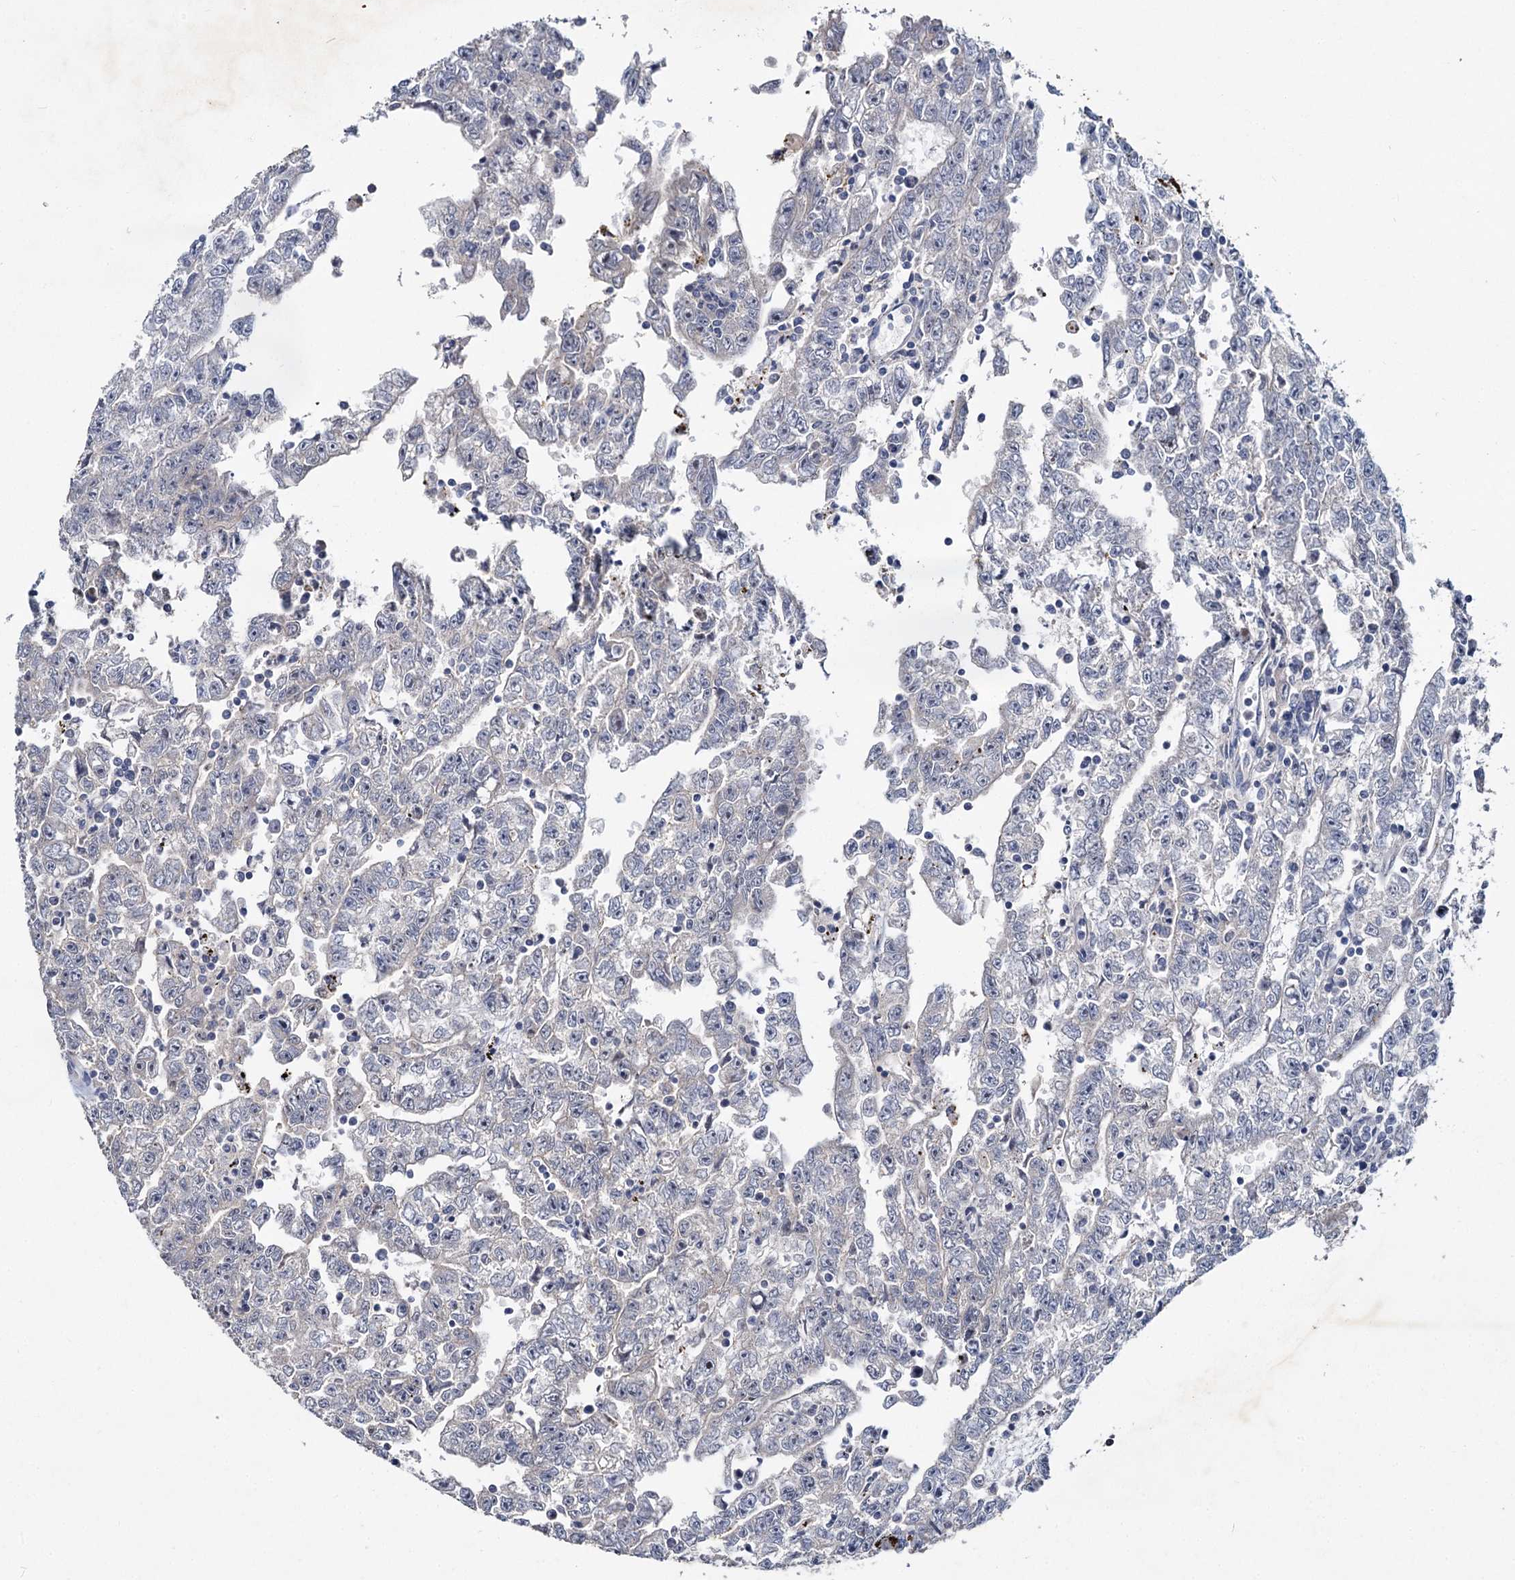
{"staining": {"intensity": "negative", "quantity": "none", "location": "none"}, "tissue": "testis cancer", "cell_type": "Tumor cells", "image_type": "cancer", "snomed": [{"axis": "morphology", "description": "Carcinoma, Embryonal, NOS"}, {"axis": "topography", "description": "Testis"}], "caption": "Testis cancer (embryonal carcinoma) was stained to show a protein in brown. There is no significant positivity in tumor cells.", "gene": "ATP9A", "patient": {"sex": "male", "age": 25}}